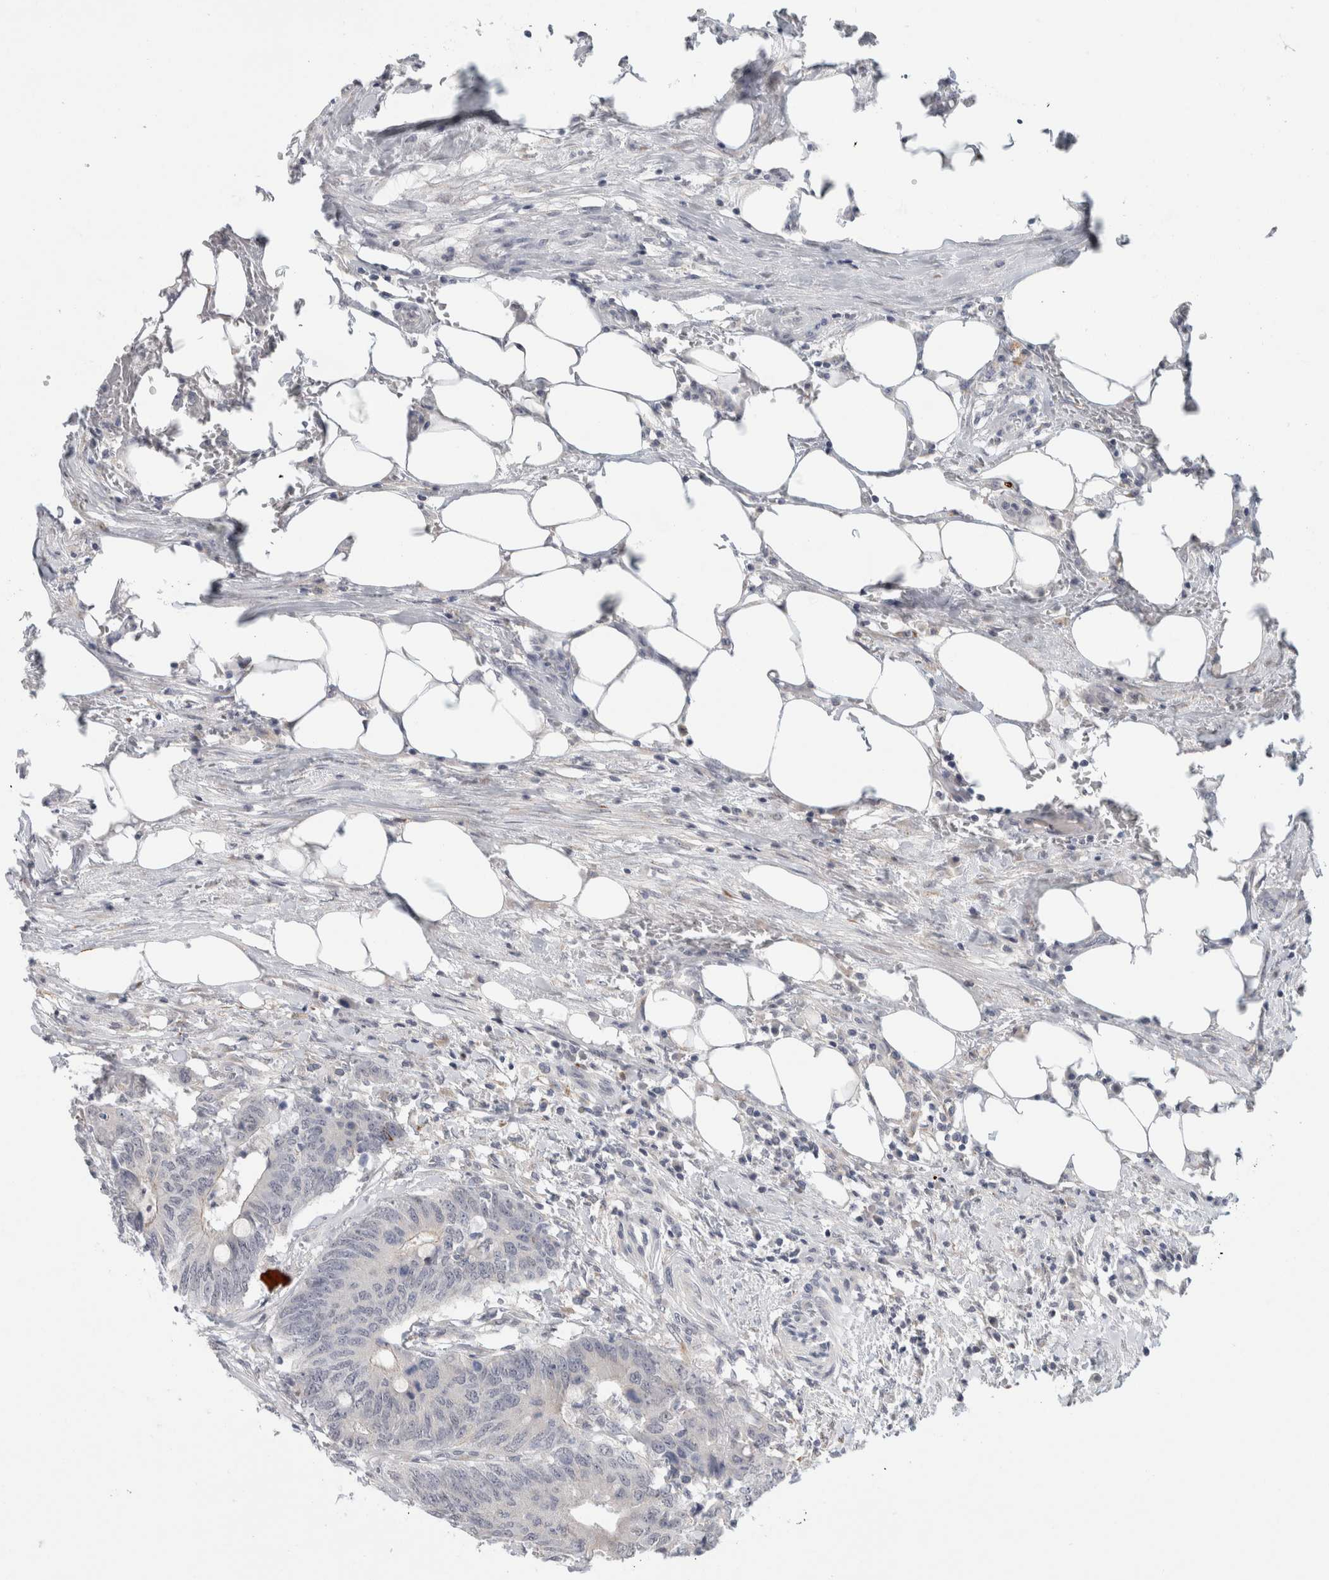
{"staining": {"intensity": "negative", "quantity": "none", "location": "none"}, "tissue": "colorectal cancer", "cell_type": "Tumor cells", "image_type": "cancer", "snomed": [{"axis": "morphology", "description": "Adenocarcinoma, NOS"}, {"axis": "topography", "description": "Colon"}], "caption": "The immunohistochemistry photomicrograph has no significant expression in tumor cells of colorectal cancer tissue.", "gene": "NIPA1", "patient": {"sex": "male", "age": 56}}